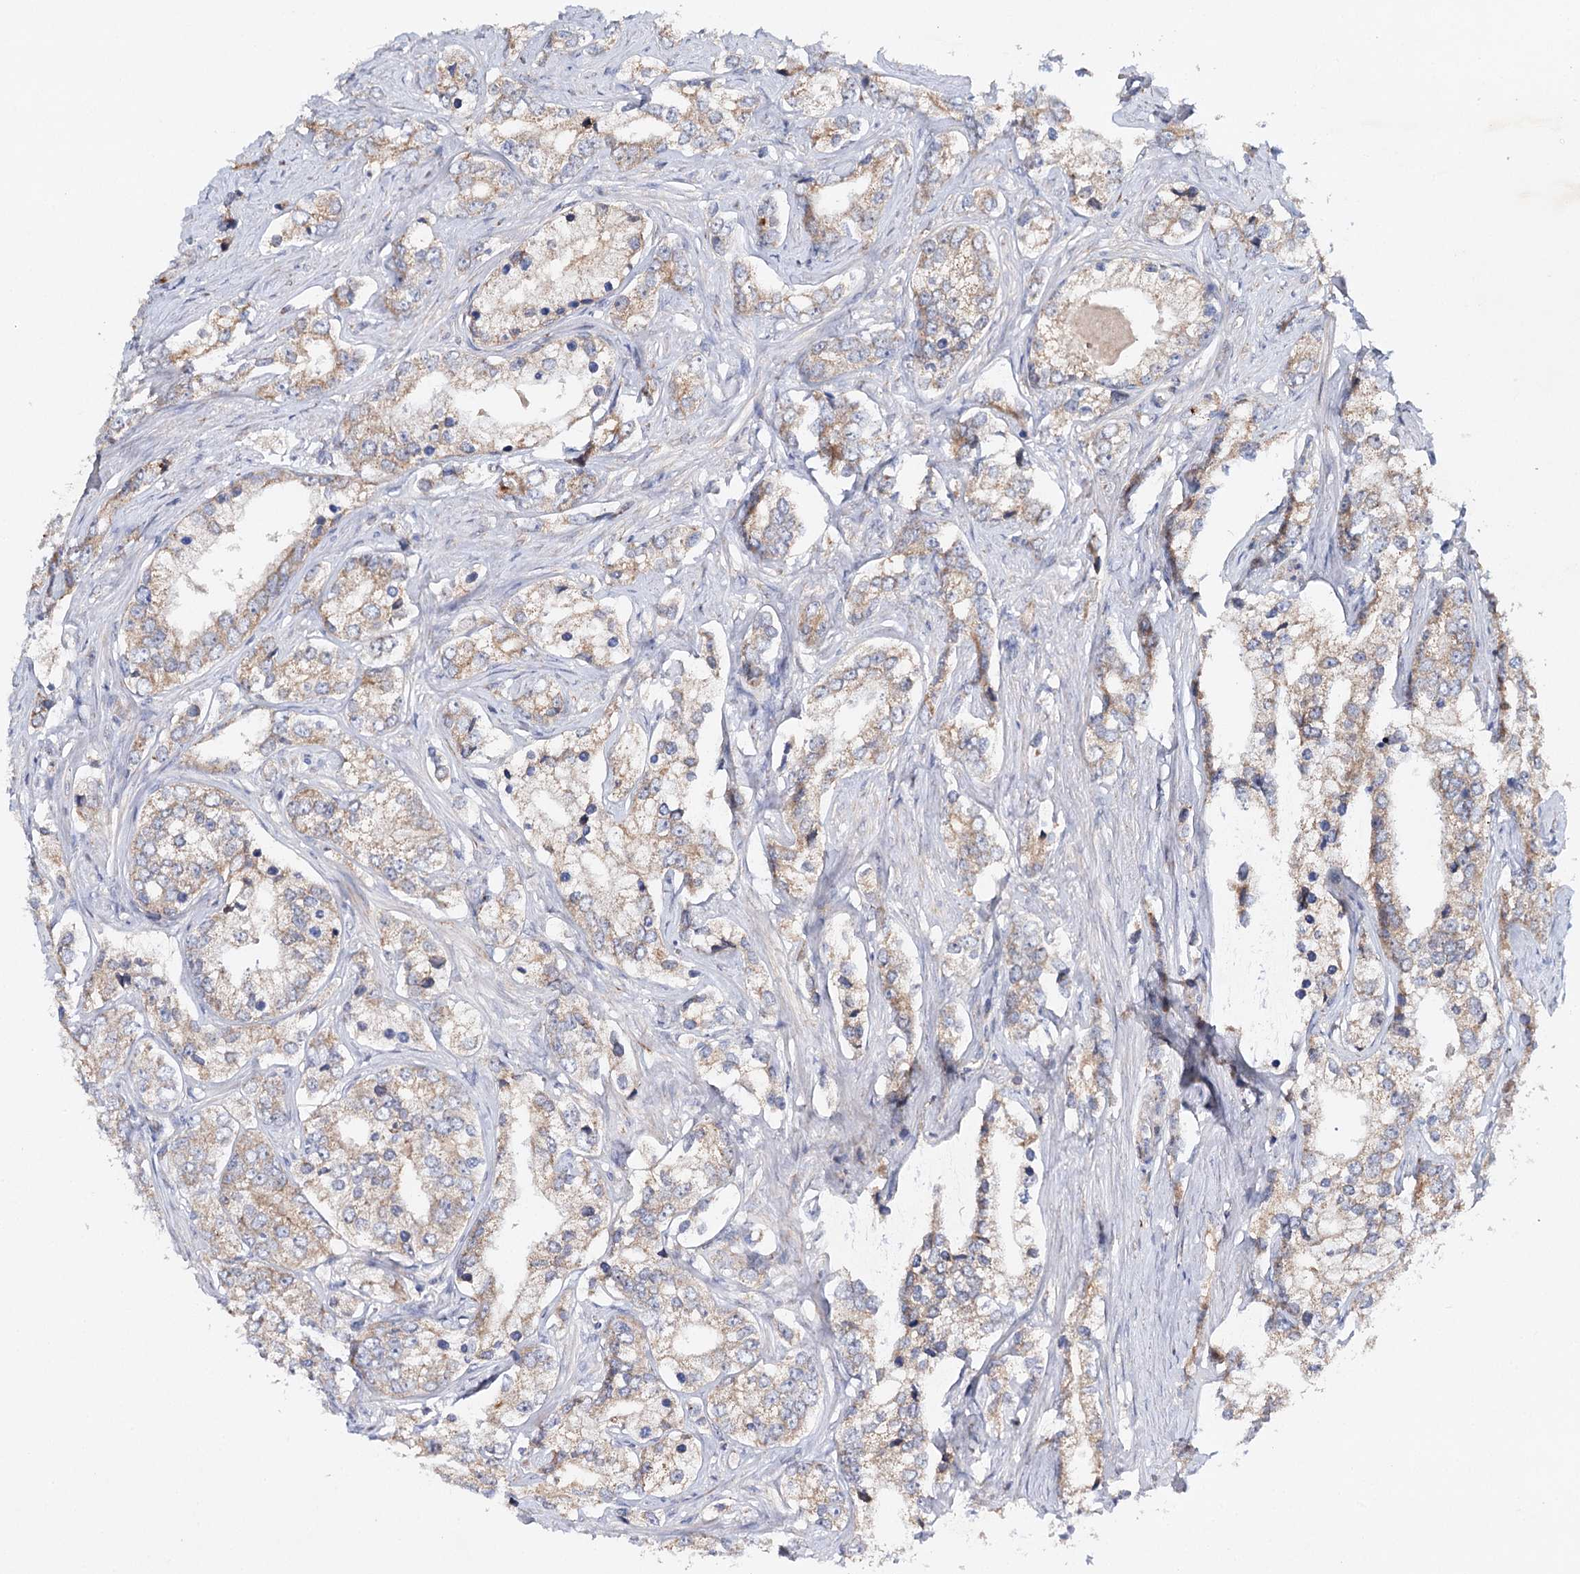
{"staining": {"intensity": "weak", "quantity": ">75%", "location": "cytoplasmic/membranous"}, "tissue": "prostate cancer", "cell_type": "Tumor cells", "image_type": "cancer", "snomed": [{"axis": "morphology", "description": "Adenocarcinoma, High grade"}, {"axis": "topography", "description": "Prostate"}], "caption": "Adenocarcinoma (high-grade) (prostate) was stained to show a protein in brown. There is low levels of weak cytoplasmic/membranous expression in approximately >75% of tumor cells.", "gene": "CFAP46", "patient": {"sex": "male", "age": 66}}